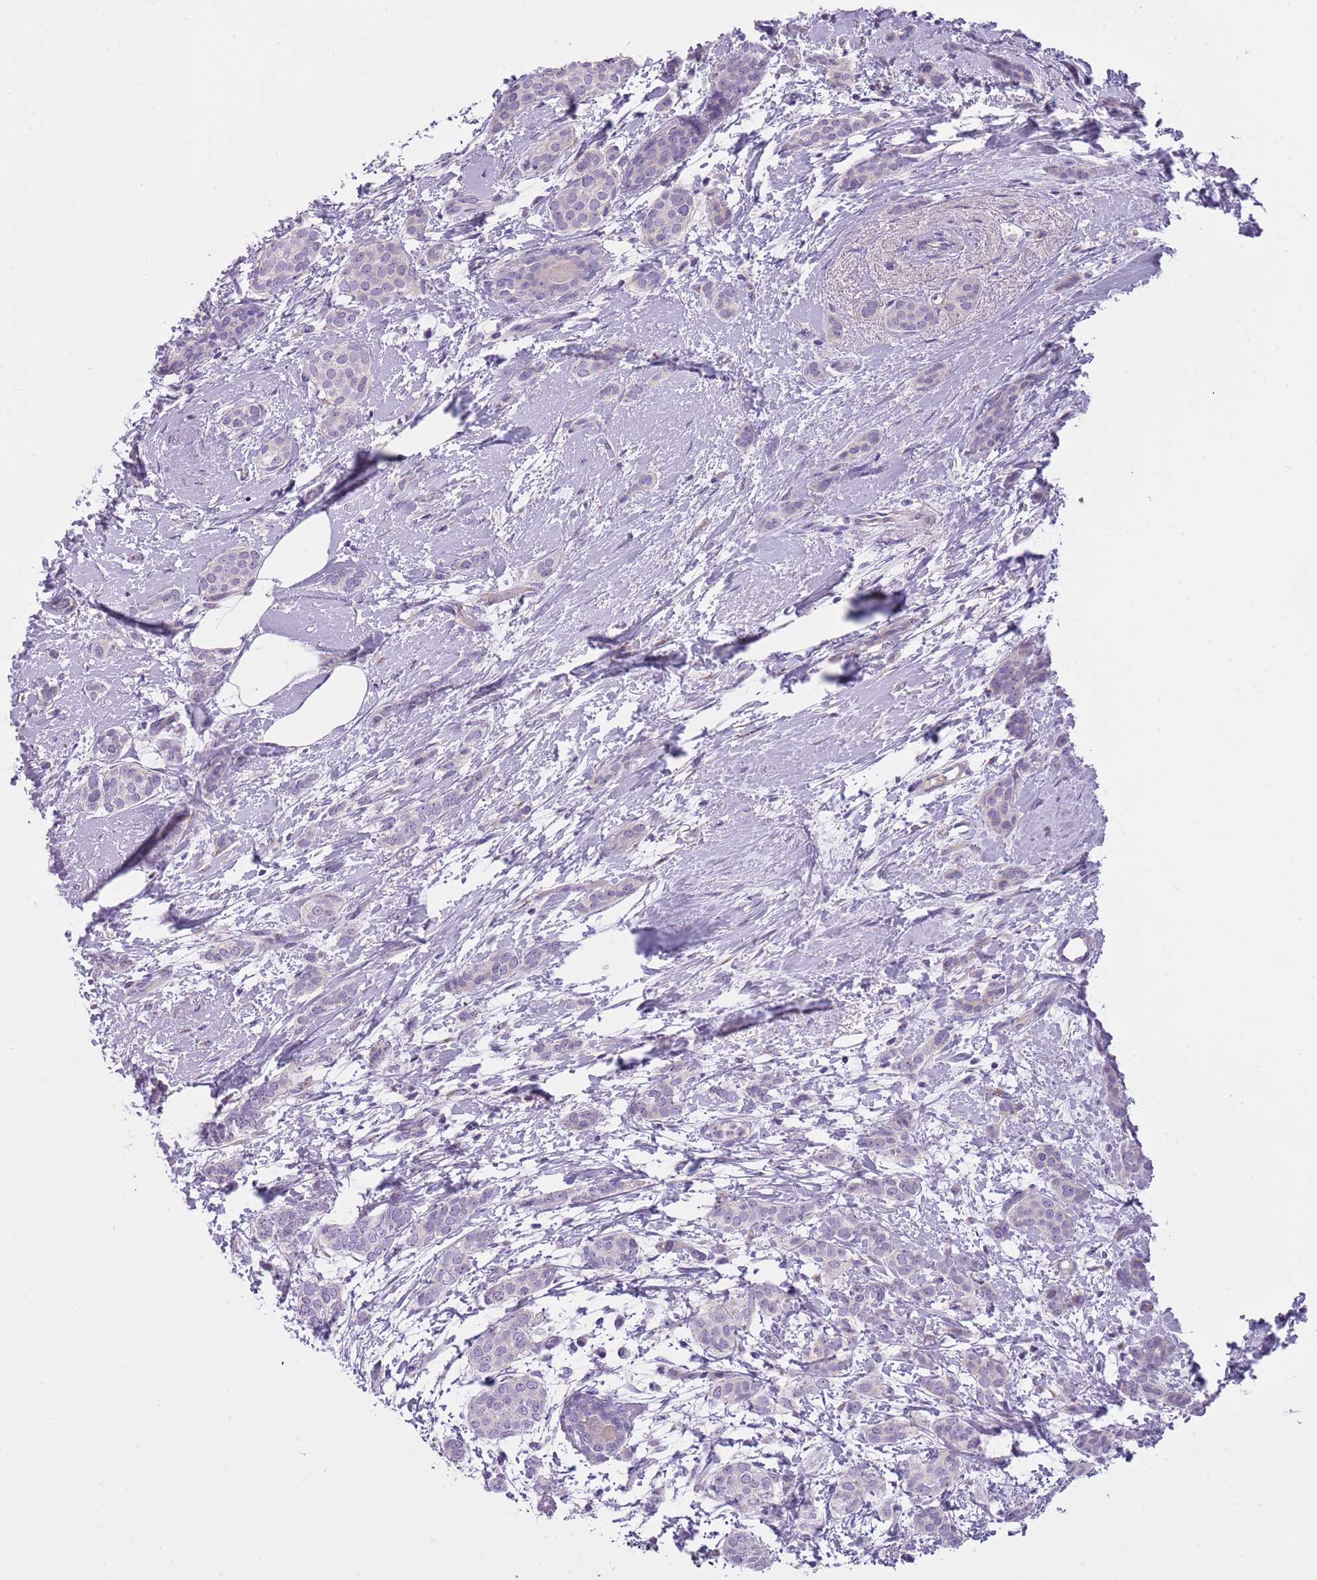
{"staining": {"intensity": "negative", "quantity": "none", "location": "none"}, "tissue": "breast cancer", "cell_type": "Tumor cells", "image_type": "cancer", "snomed": [{"axis": "morphology", "description": "Duct carcinoma"}, {"axis": "topography", "description": "Breast"}], "caption": "Tumor cells show no significant expression in breast invasive ductal carcinoma.", "gene": "NBPF6", "patient": {"sex": "female", "age": 72}}